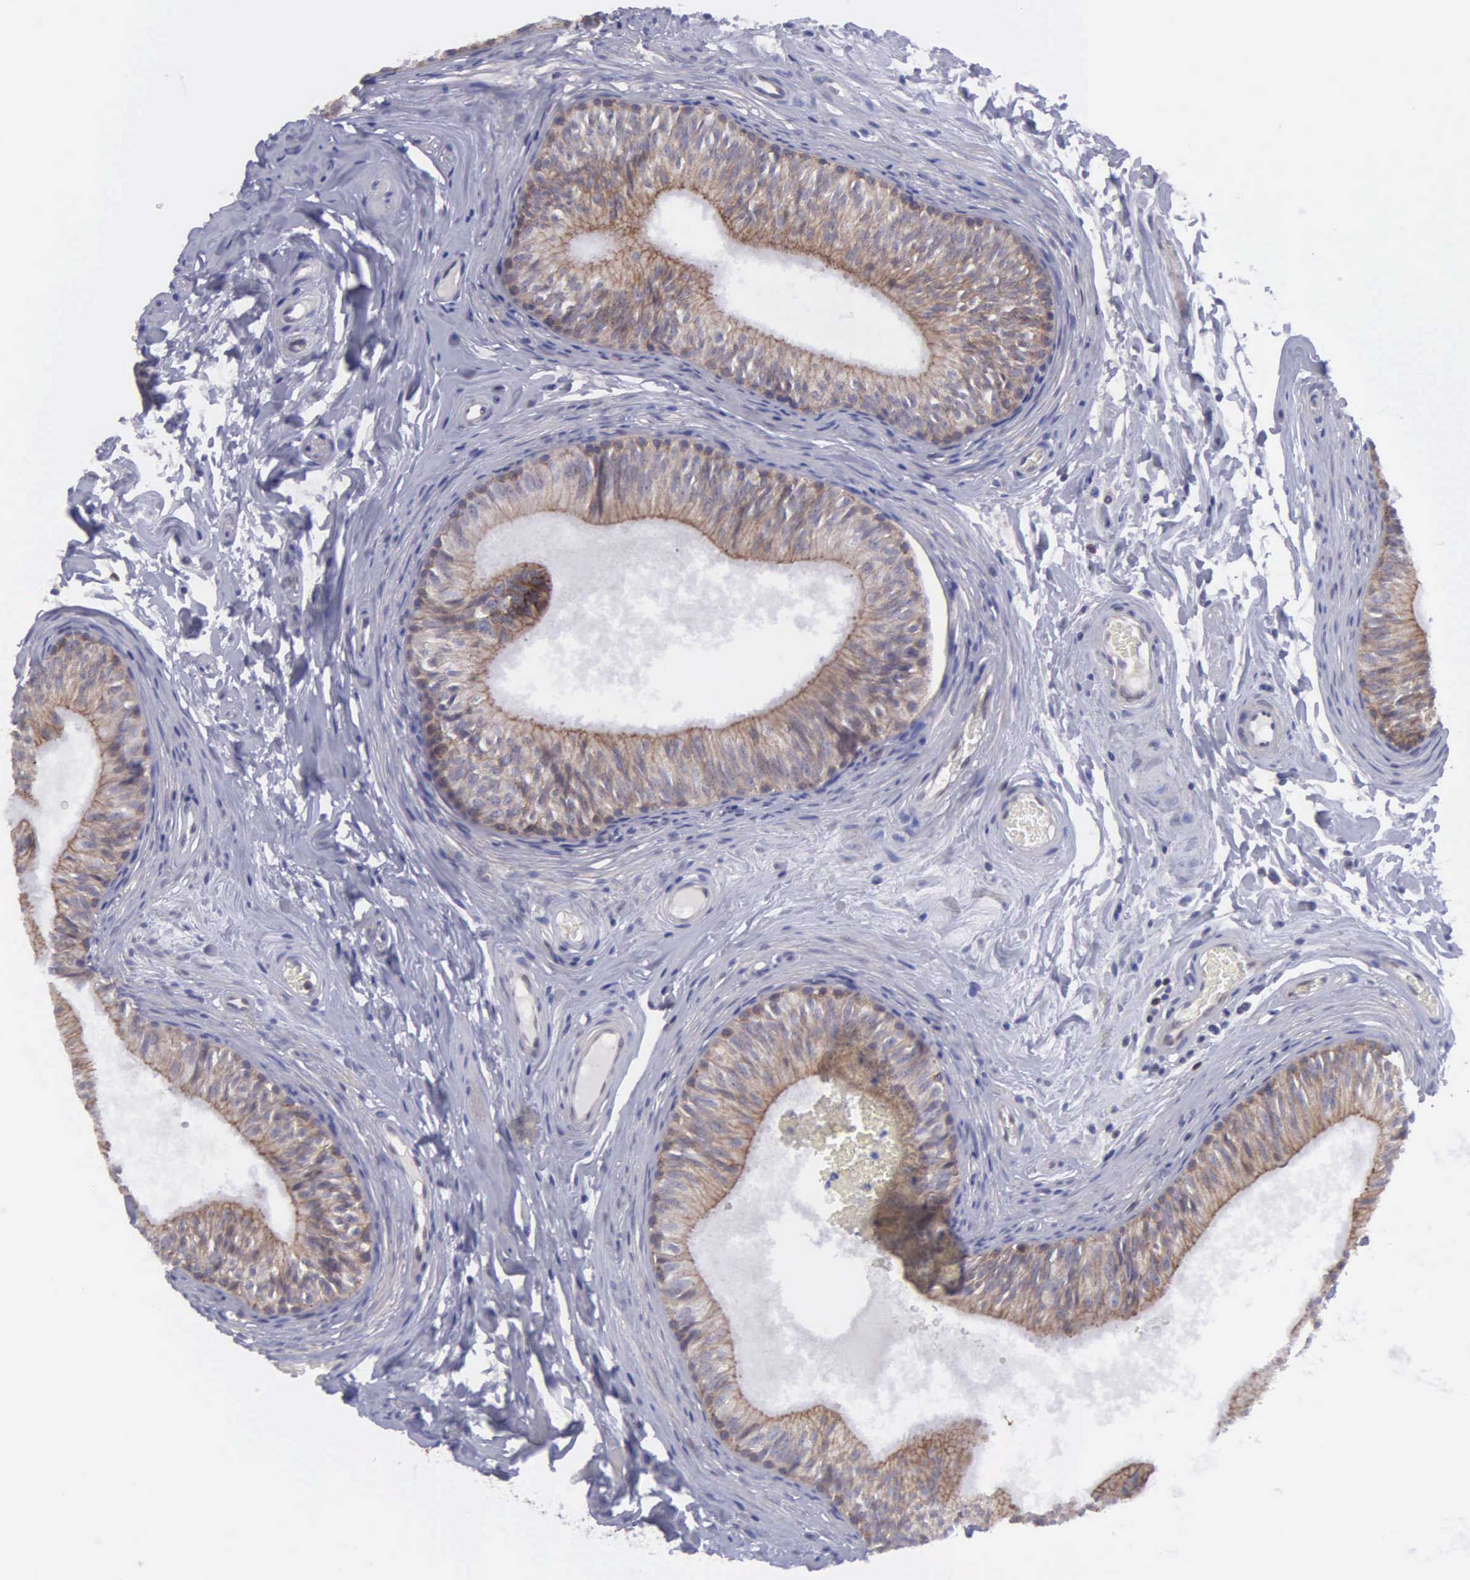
{"staining": {"intensity": "weak", "quantity": ">75%", "location": "cytoplasmic/membranous"}, "tissue": "epididymis", "cell_type": "Glandular cells", "image_type": "normal", "snomed": [{"axis": "morphology", "description": "Normal tissue, NOS"}, {"axis": "topography", "description": "Epididymis"}], "caption": "High-magnification brightfield microscopy of normal epididymis stained with DAB (3,3'-diaminobenzidine) (brown) and counterstained with hematoxylin (blue). glandular cells exhibit weak cytoplasmic/membranous expression is appreciated in approximately>75% of cells.", "gene": "MICAL3", "patient": {"sex": "male", "age": 23}}